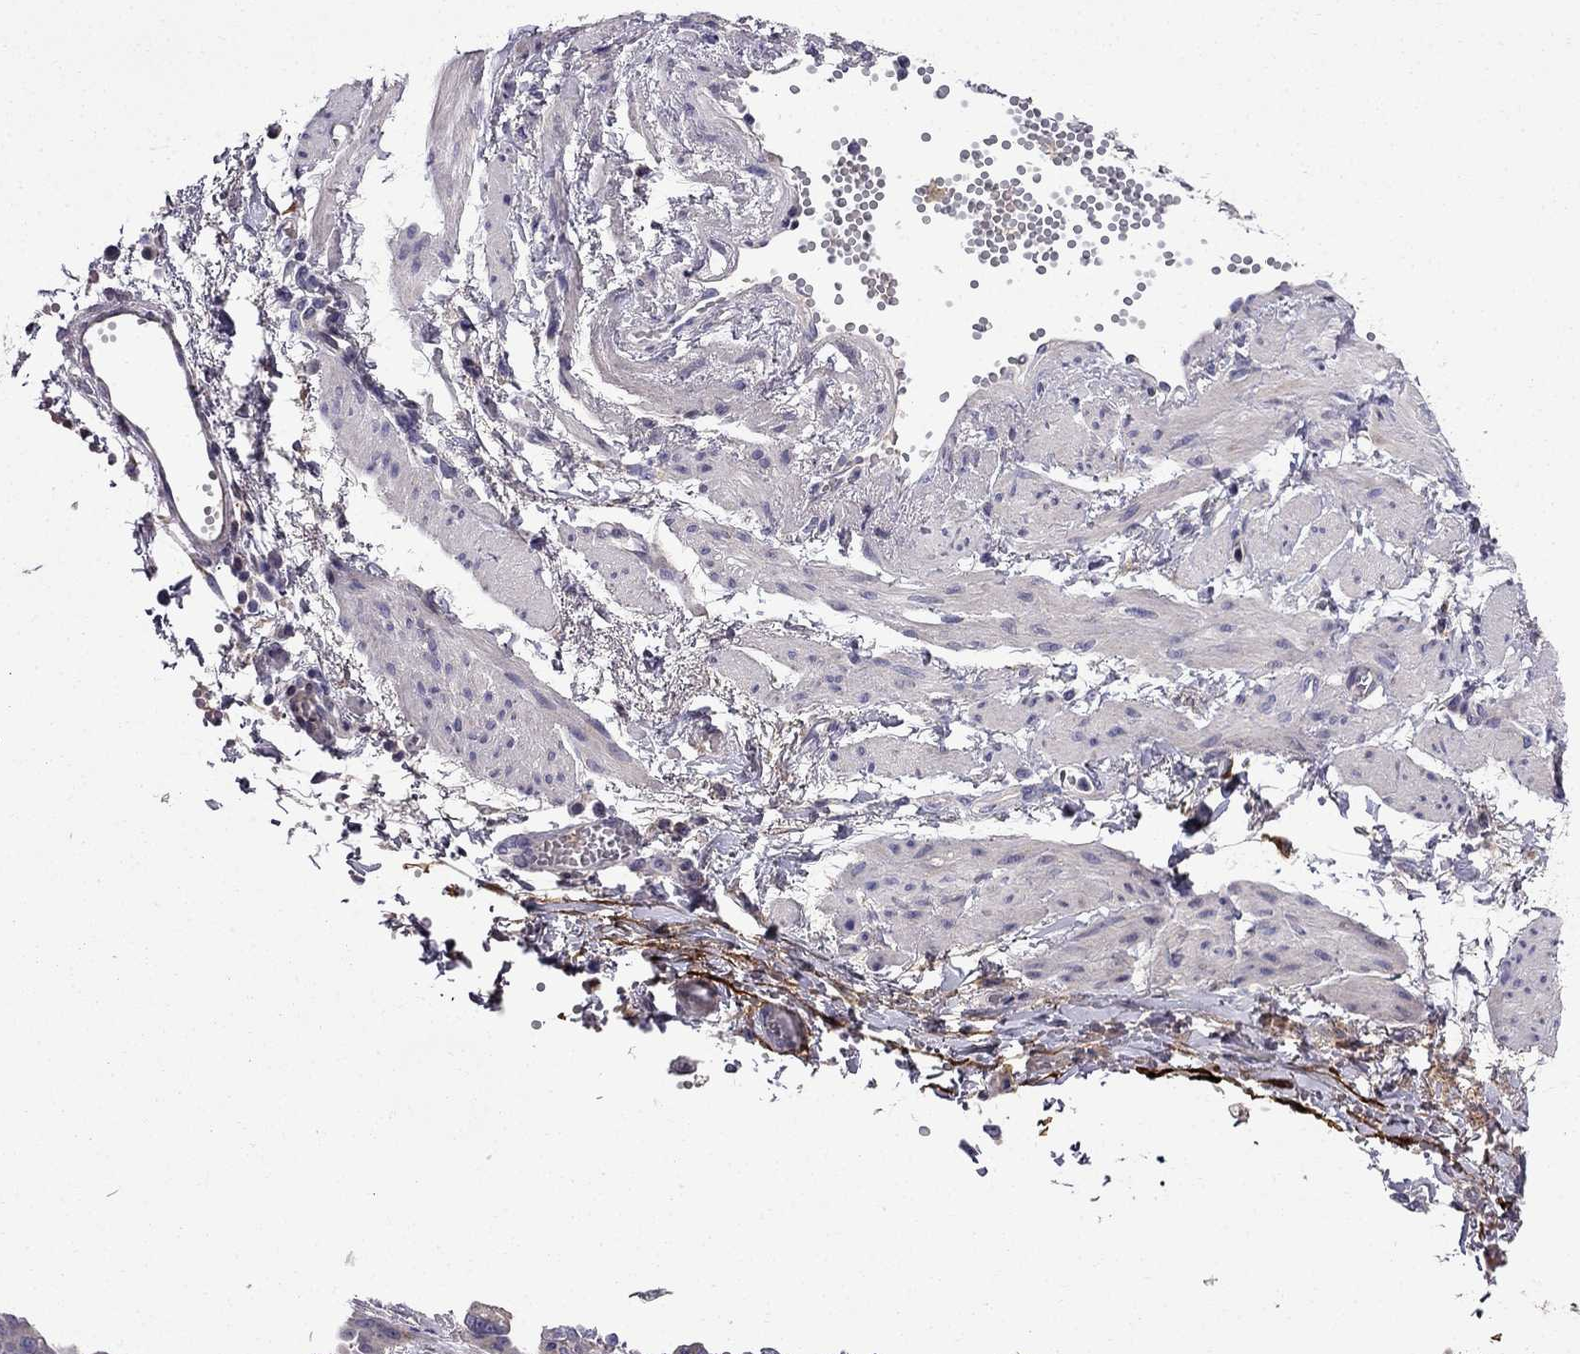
{"staining": {"intensity": "weak", "quantity": "25%-75%", "location": "cytoplasmic/membranous"}, "tissue": "ovarian cancer", "cell_type": "Tumor cells", "image_type": "cancer", "snomed": [{"axis": "morphology", "description": "Cystadenocarcinoma, serous, NOS"}, {"axis": "topography", "description": "Ovary"}], "caption": "A histopathology image of ovarian cancer stained for a protein shows weak cytoplasmic/membranous brown staining in tumor cells. The protein is stained brown, and the nuclei are stained in blue (DAB (3,3'-diaminobenzidine) IHC with brightfield microscopy, high magnification).", "gene": "PI16", "patient": {"sex": "female", "age": 67}}